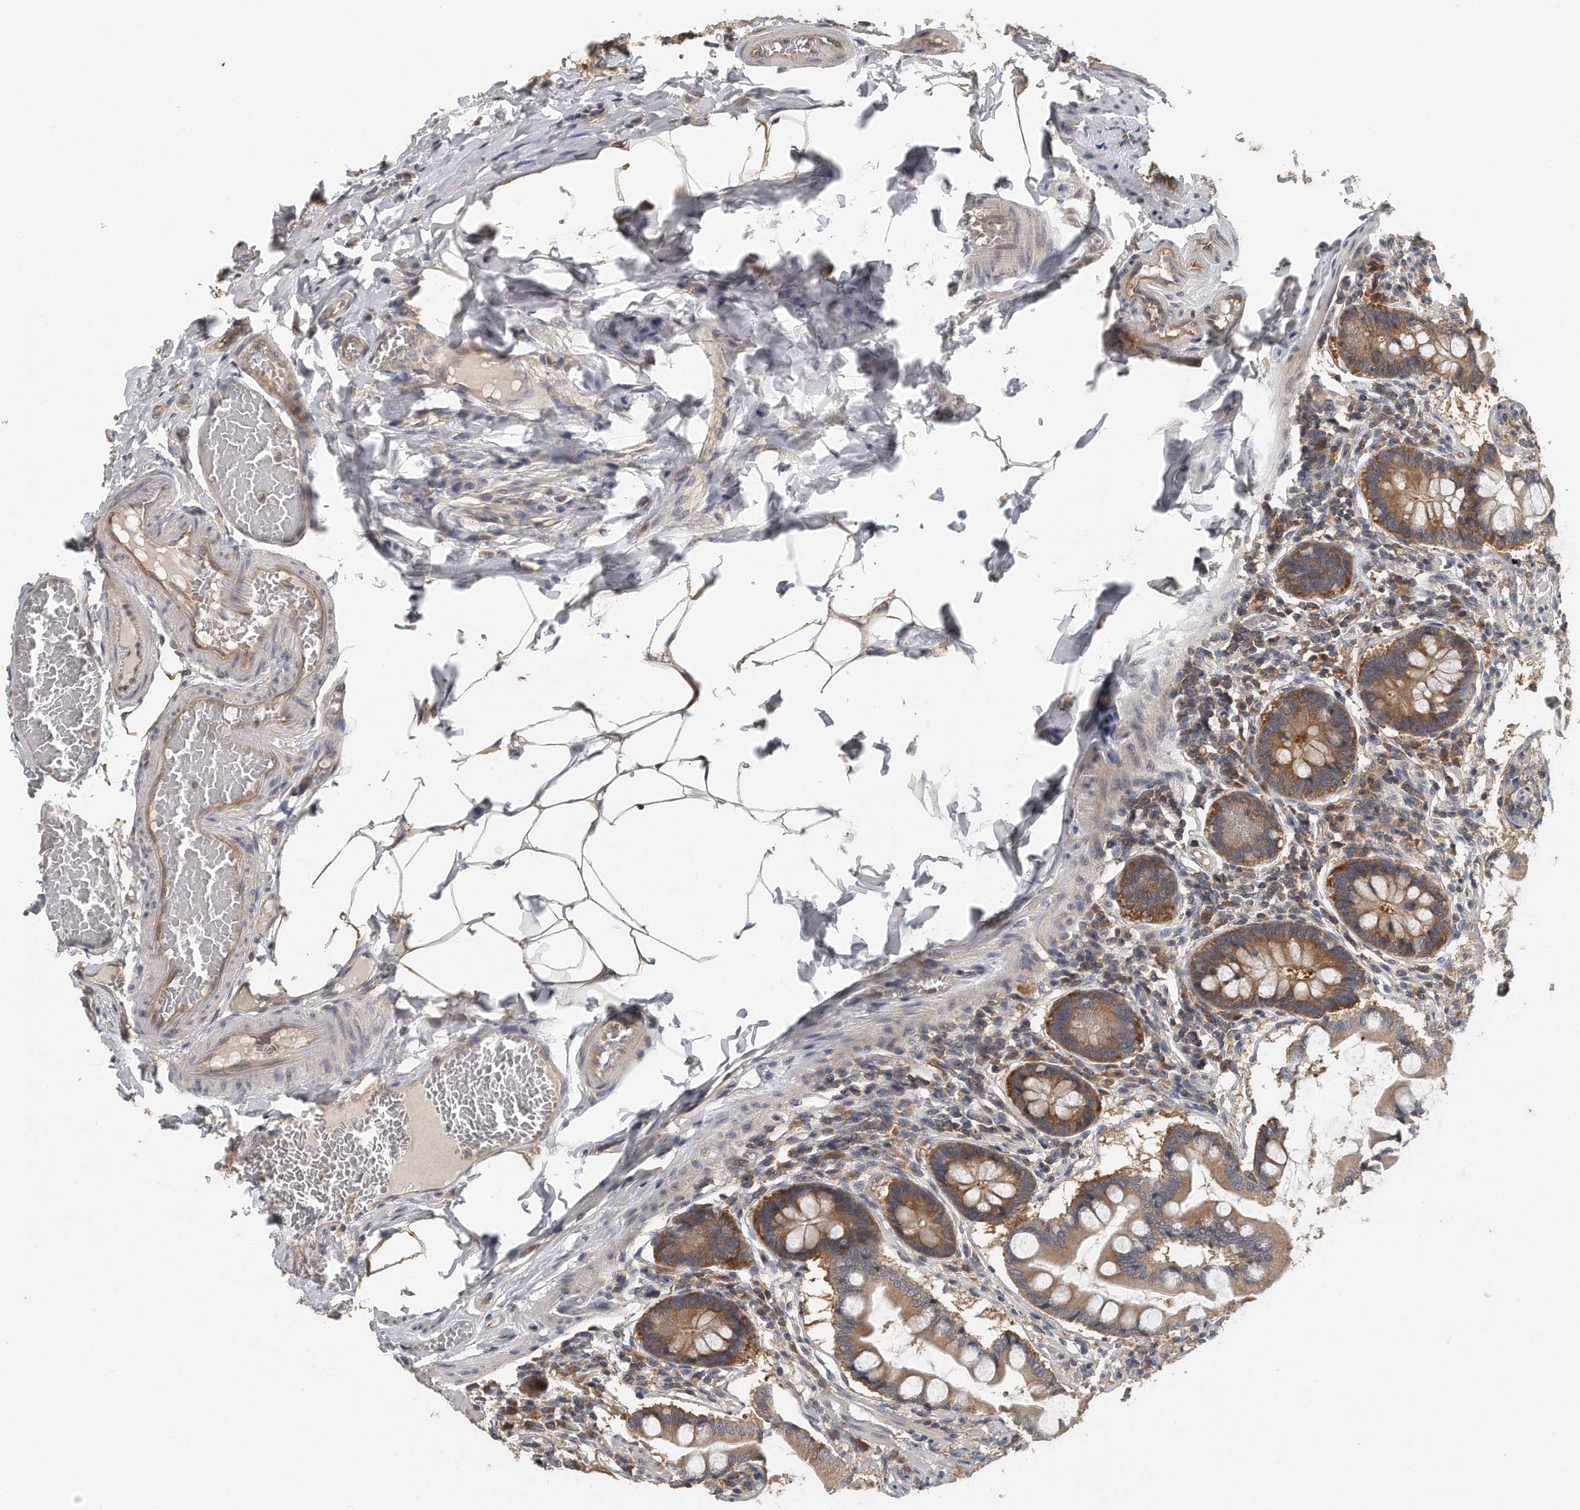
{"staining": {"intensity": "moderate", "quantity": ">75%", "location": "cytoplasmic/membranous"}, "tissue": "small intestine", "cell_type": "Glandular cells", "image_type": "normal", "snomed": [{"axis": "morphology", "description": "Normal tissue, NOS"}, {"axis": "topography", "description": "Small intestine"}], "caption": "Approximately >75% of glandular cells in normal small intestine show moderate cytoplasmic/membranous protein positivity as visualized by brown immunohistochemical staining.", "gene": "EIF3I", "patient": {"sex": "male", "age": 41}}